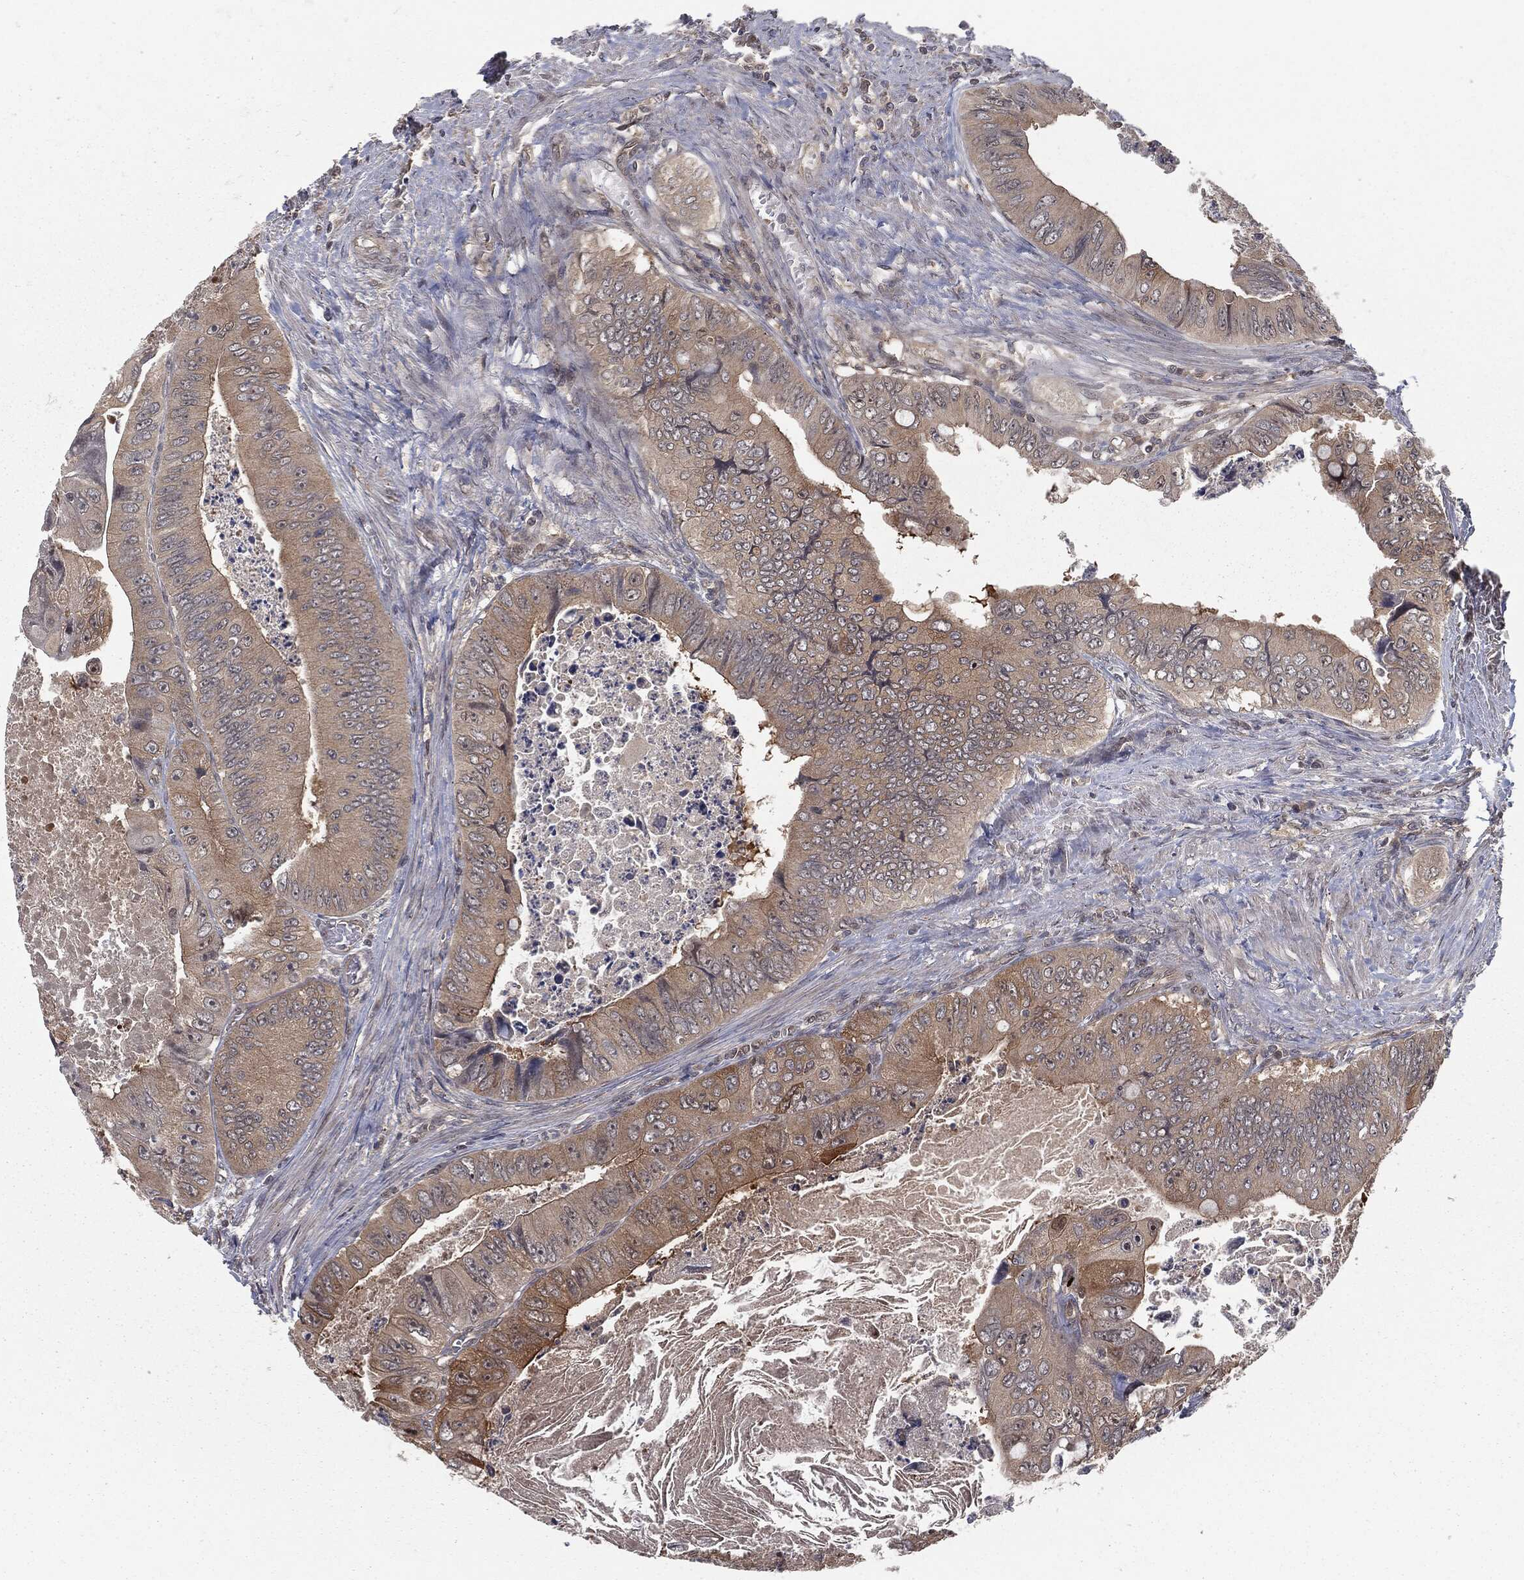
{"staining": {"intensity": "weak", "quantity": "25%-75%", "location": "cytoplasmic/membranous"}, "tissue": "colorectal cancer", "cell_type": "Tumor cells", "image_type": "cancer", "snomed": [{"axis": "morphology", "description": "Adenocarcinoma, NOS"}, {"axis": "topography", "description": "Colon"}], "caption": "A low amount of weak cytoplasmic/membranous expression is present in about 25%-75% of tumor cells in adenocarcinoma (colorectal) tissue. The protein of interest is stained brown, and the nuclei are stained in blue (DAB IHC with brightfield microscopy, high magnification).", "gene": "FBXO7", "patient": {"sex": "female", "age": 84}}